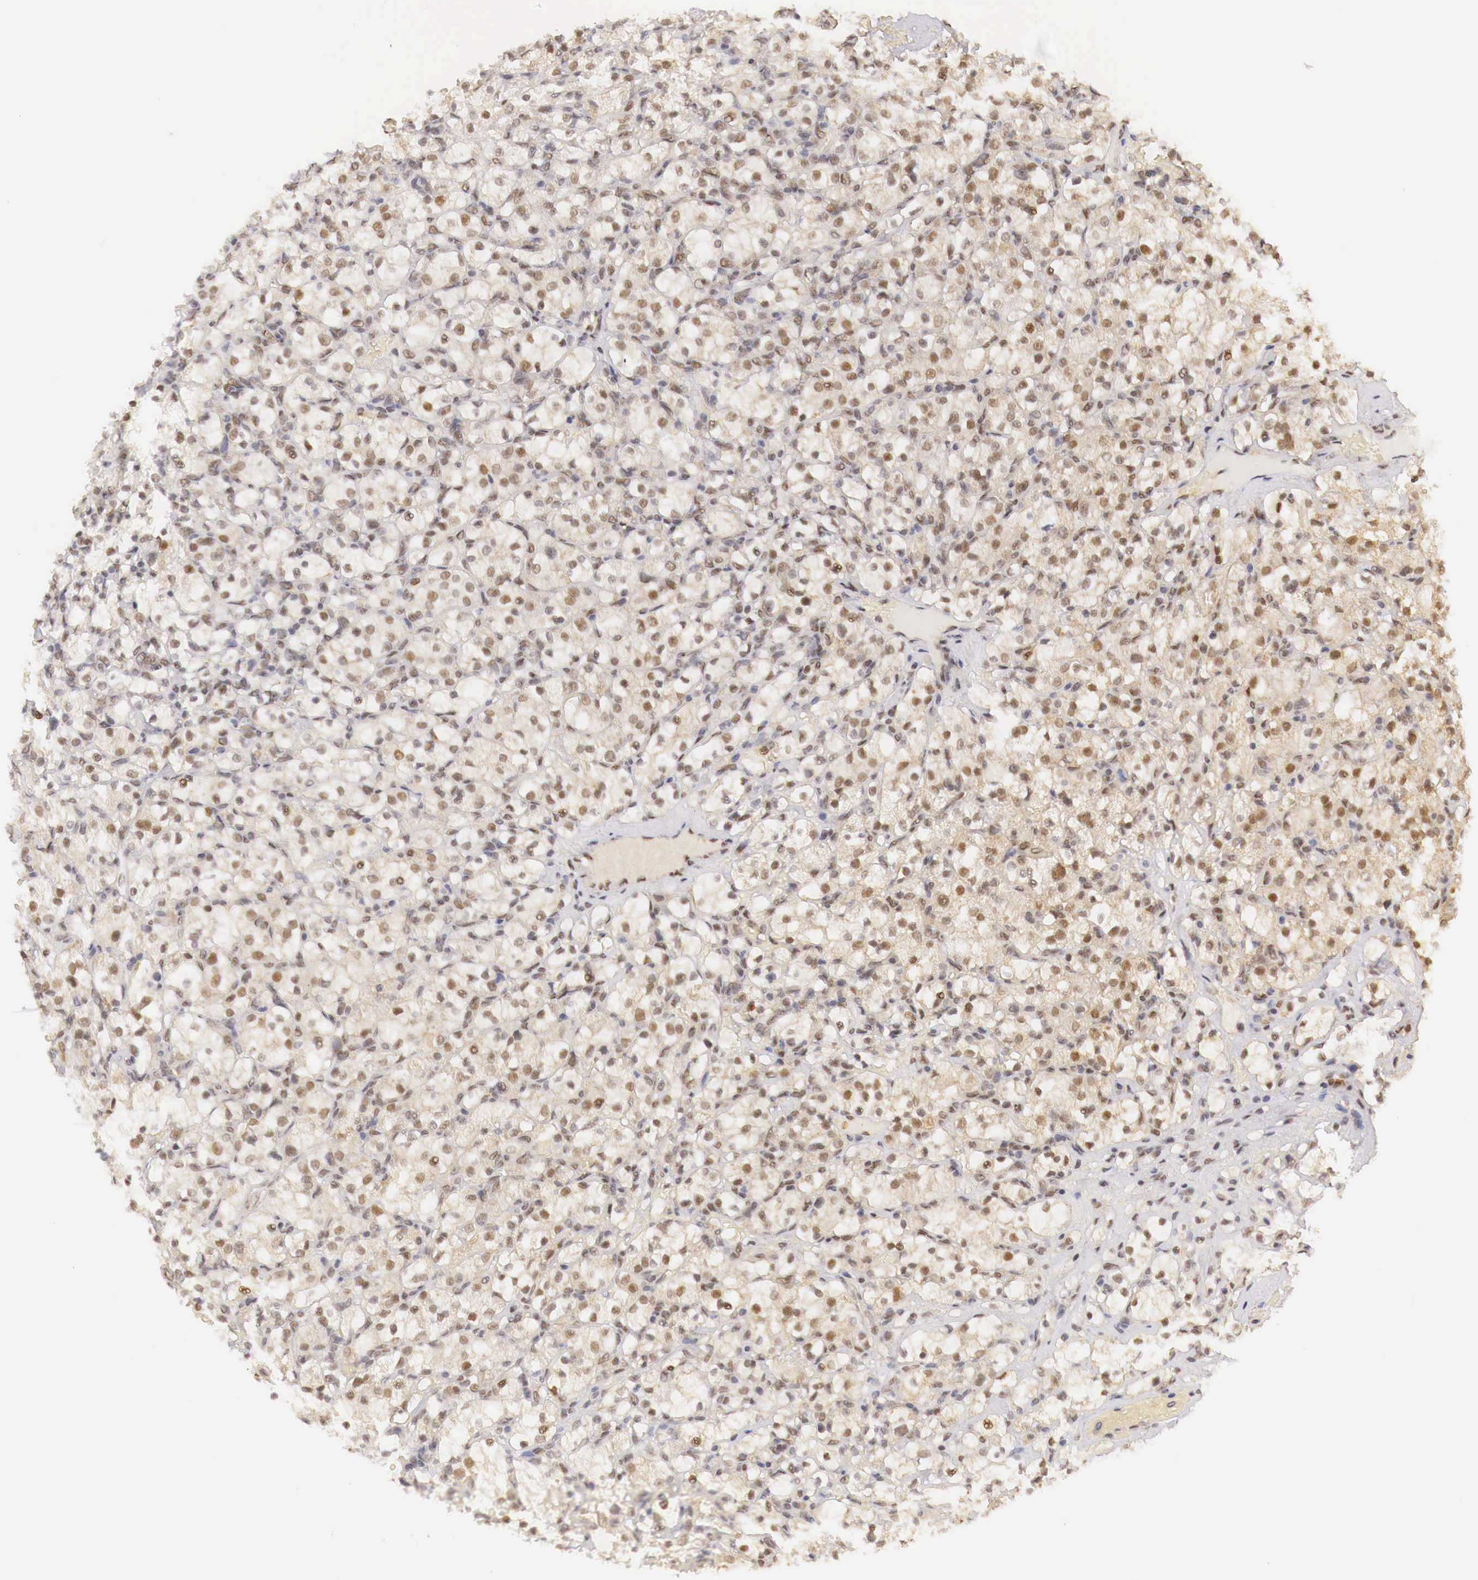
{"staining": {"intensity": "weak", "quantity": ">75%", "location": "cytoplasmic/membranous,nuclear"}, "tissue": "renal cancer", "cell_type": "Tumor cells", "image_type": "cancer", "snomed": [{"axis": "morphology", "description": "Adenocarcinoma, NOS"}, {"axis": "topography", "description": "Kidney"}], "caption": "About >75% of tumor cells in renal cancer demonstrate weak cytoplasmic/membranous and nuclear protein staining as visualized by brown immunohistochemical staining.", "gene": "GPKOW", "patient": {"sex": "female", "age": 83}}